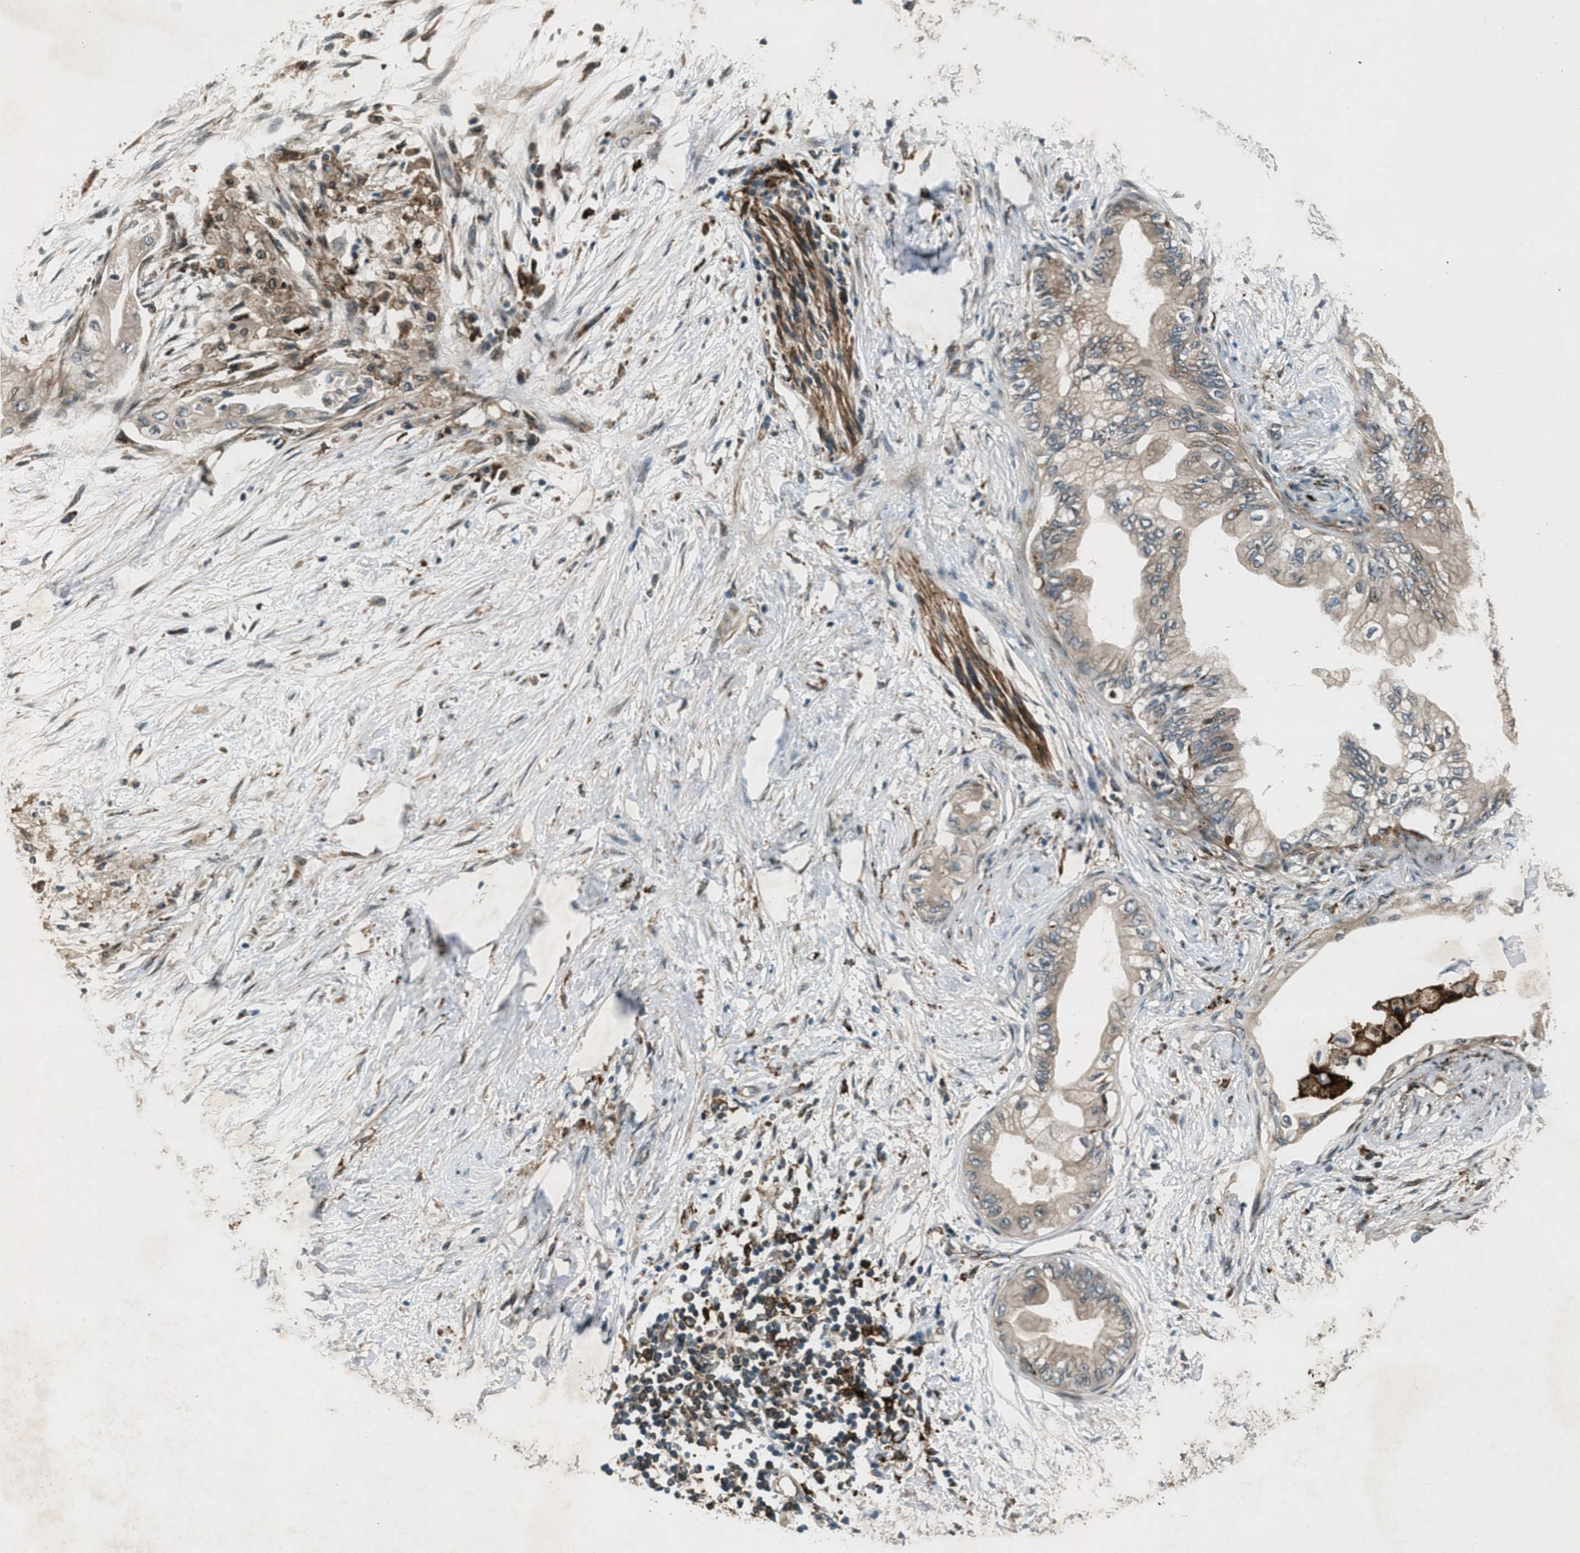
{"staining": {"intensity": "moderate", "quantity": ">75%", "location": "cytoplasmic/membranous"}, "tissue": "pancreatic cancer", "cell_type": "Tumor cells", "image_type": "cancer", "snomed": [{"axis": "morphology", "description": "Normal tissue, NOS"}, {"axis": "morphology", "description": "Adenocarcinoma, NOS"}, {"axis": "topography", "description": "Pancreas"}, {"axis": "topography", "description": "Duodenum"}], "caption": "Immunohistochemistry (IHC) of human pancreatic cancer (adenocarcinoma) displays medium levels of moderate cytoplasmic/membranous staining in about >75% of tumor cells.", "gene": "EPSTI1", "patient": {"sex": "female", "age": 60}}